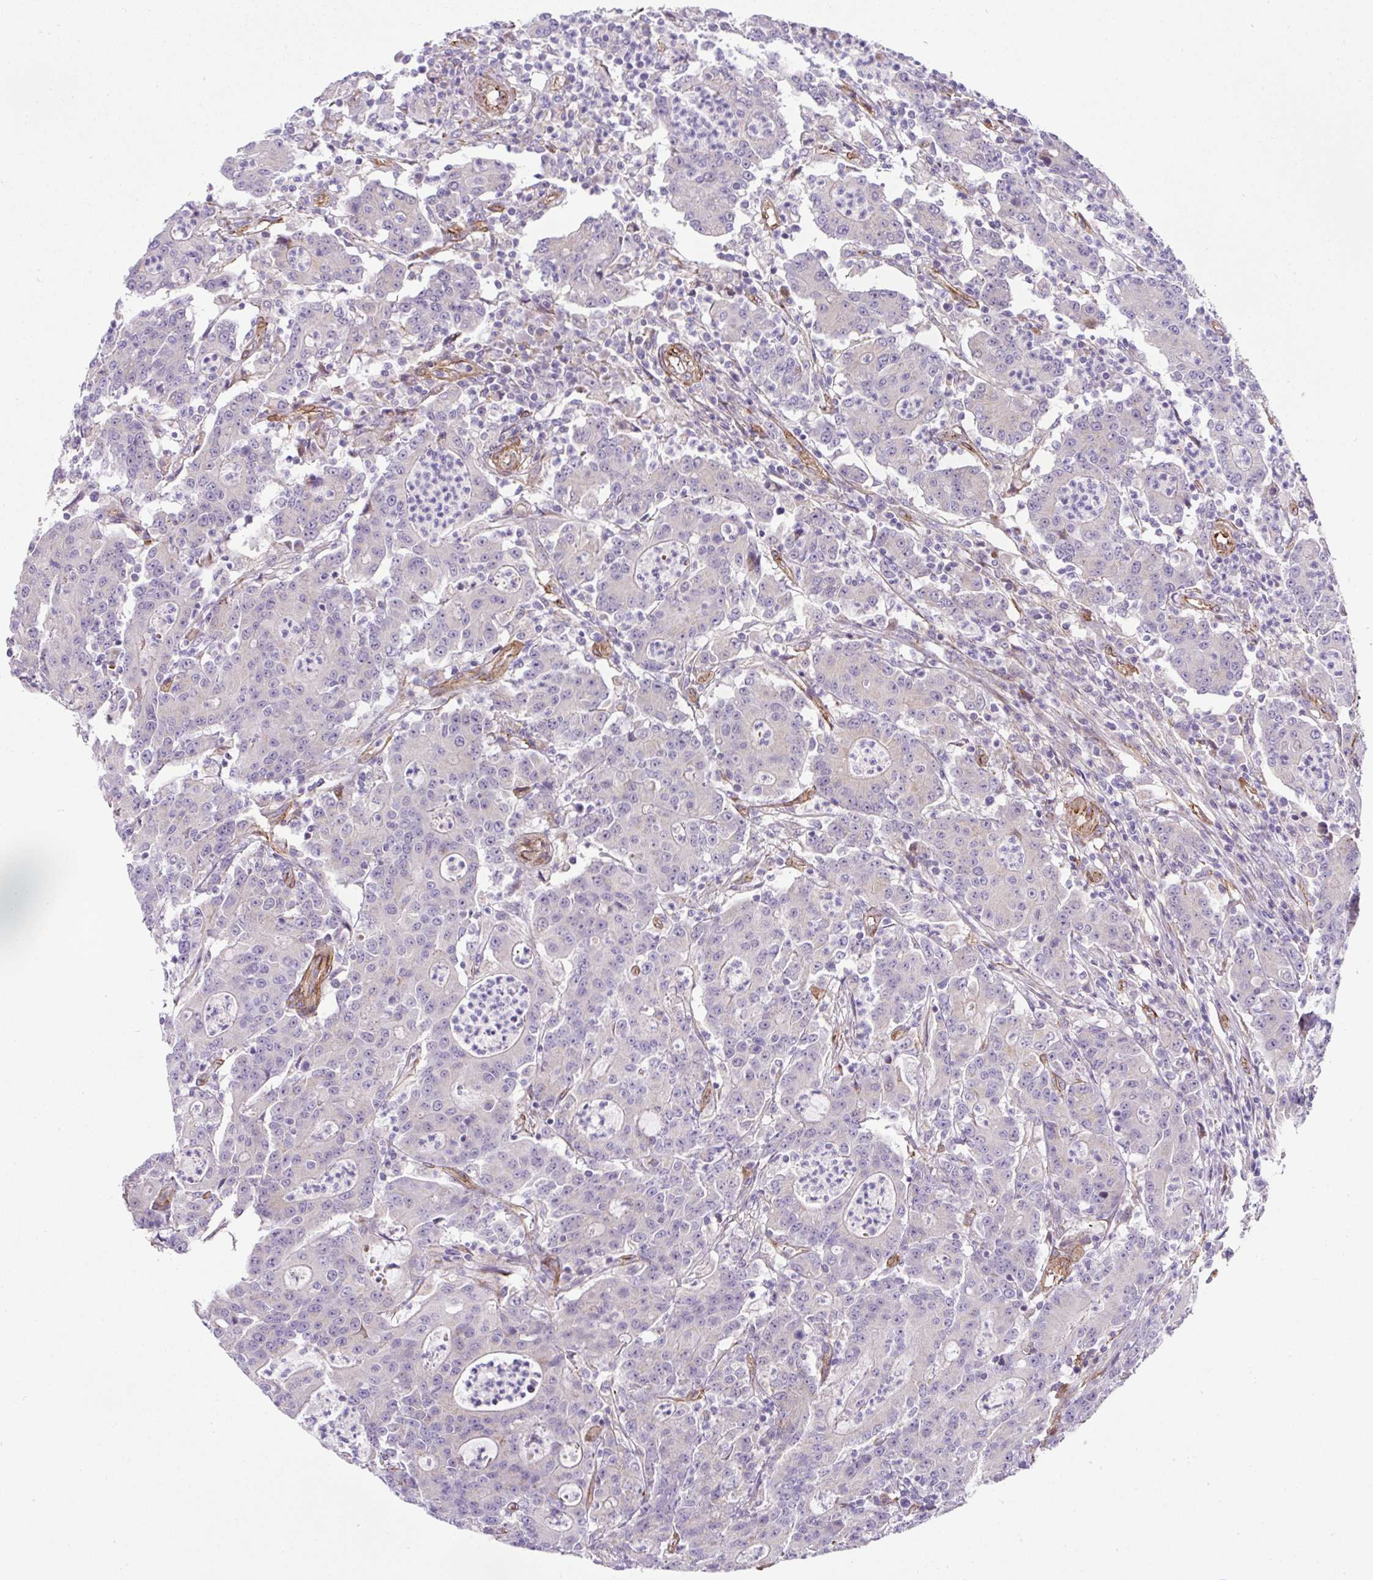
{"staining": {"intensity": "weak", "quantity": "<25%", "location": "cytoplasmic/membranous"}, "tissue": "colorectal cancer", "cell_type": "Tumor cells", "image_type": "cancer", "snomed": [{"axis": "morphology", "description": "Adenocarcinoma, NOS"}, {"axis": "topography", "description": "Colon"}], "caption": "The micrograph exhibits no significant expression in tumor cells of colorectal cancer (adenocarcinoma).", "gene": "ANKUB1", "patient": {"sex": "male", "age": 83}}